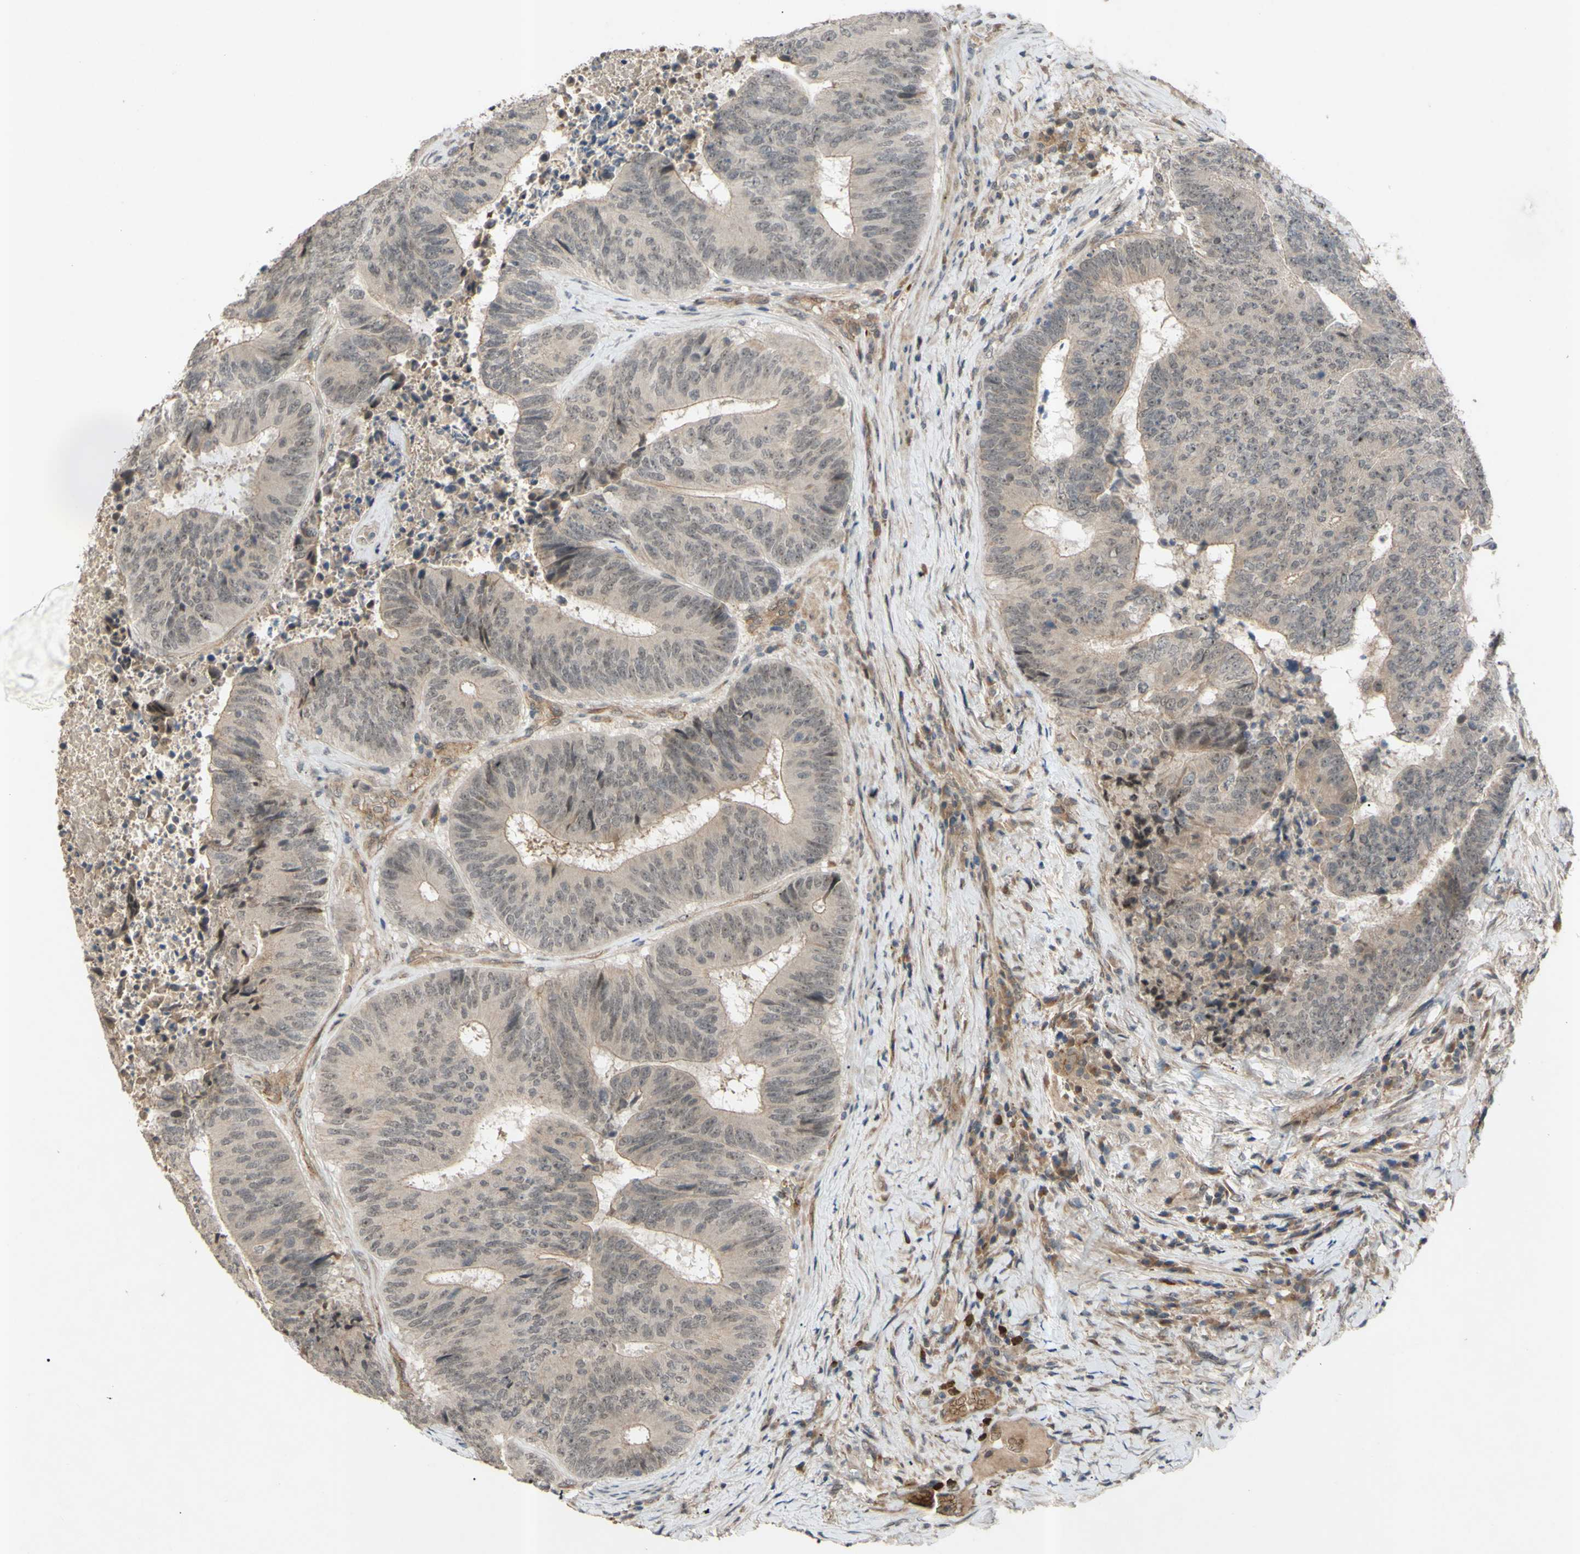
{"staining": {"intensity": "weak", "quantity": "25%-75%", "location": "cytoplasmic/membranous"}, "tissue": "colorectal cancer", "cell_type": "Tumor cells", "image_type": "cancer", "snomed": [{"axis": "morphology", "description": "Adenocarcinoma, NOS"}, {"axis": "topography", "description": "Rectum"}], "caption": "Immunohistochemistry micrograph of neoplastic tissue: colorectal cancer stained using immunohistochemistry (IHC) reveals low levels of weak protein expression localized specifically in the cytoplasmic/membranous of tumor cells, appearing as a cytoplasmic/membranous brown color.", "gene": "ALK", "patient": {"sex": "male", "age": 72}}